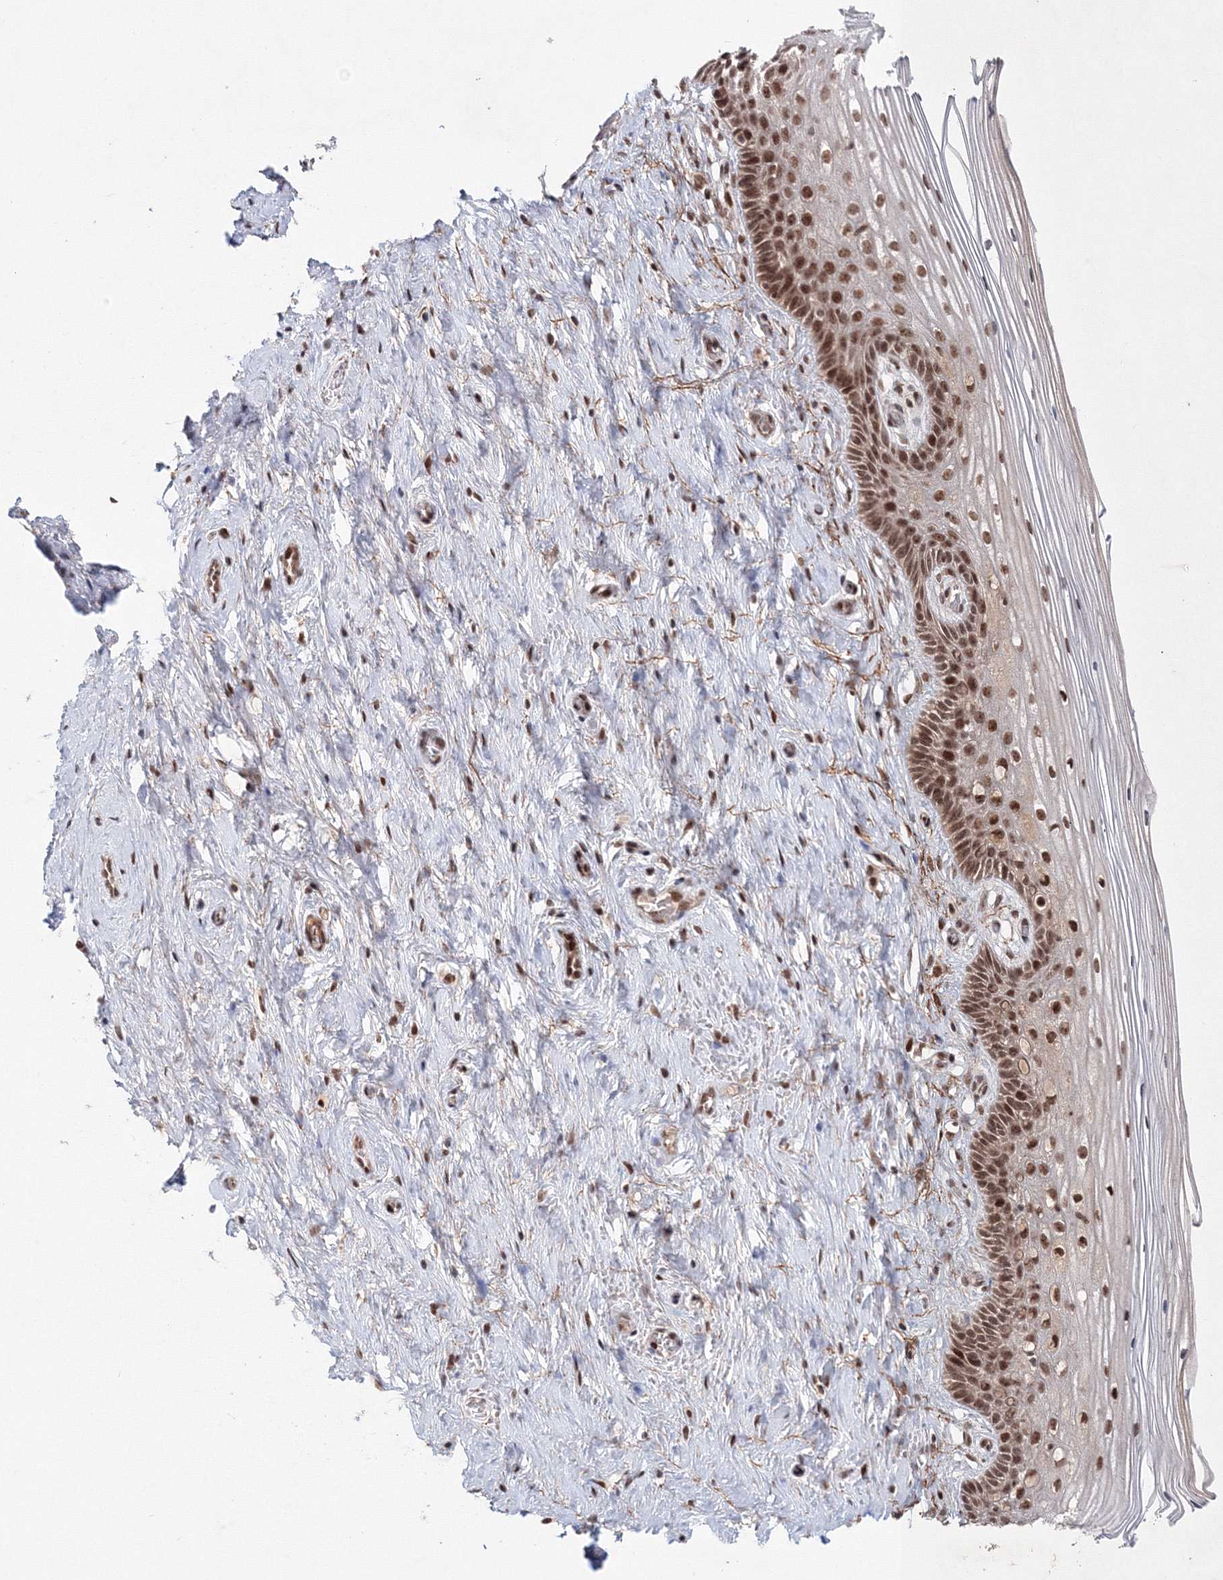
{"staining": {"intensity": "moderate", "quantity": ">75%", "location": "nuclear"}, "tissue": "cervix", "cell_type": "Glandular cells", "image_type": "normal", "snomed": [{"axis": "morphology", "description": "Normal tissue, NOS"}, {"axis": "topography", "description": "Cervix"}], "caption": "Immunohistochemical staining of normal human cervix shows medium levels of moderate nuclear positivity in approximately >75% of glandular cells.", "gene": "NOA1", "patient": {"sex": "female", "age": 33}}